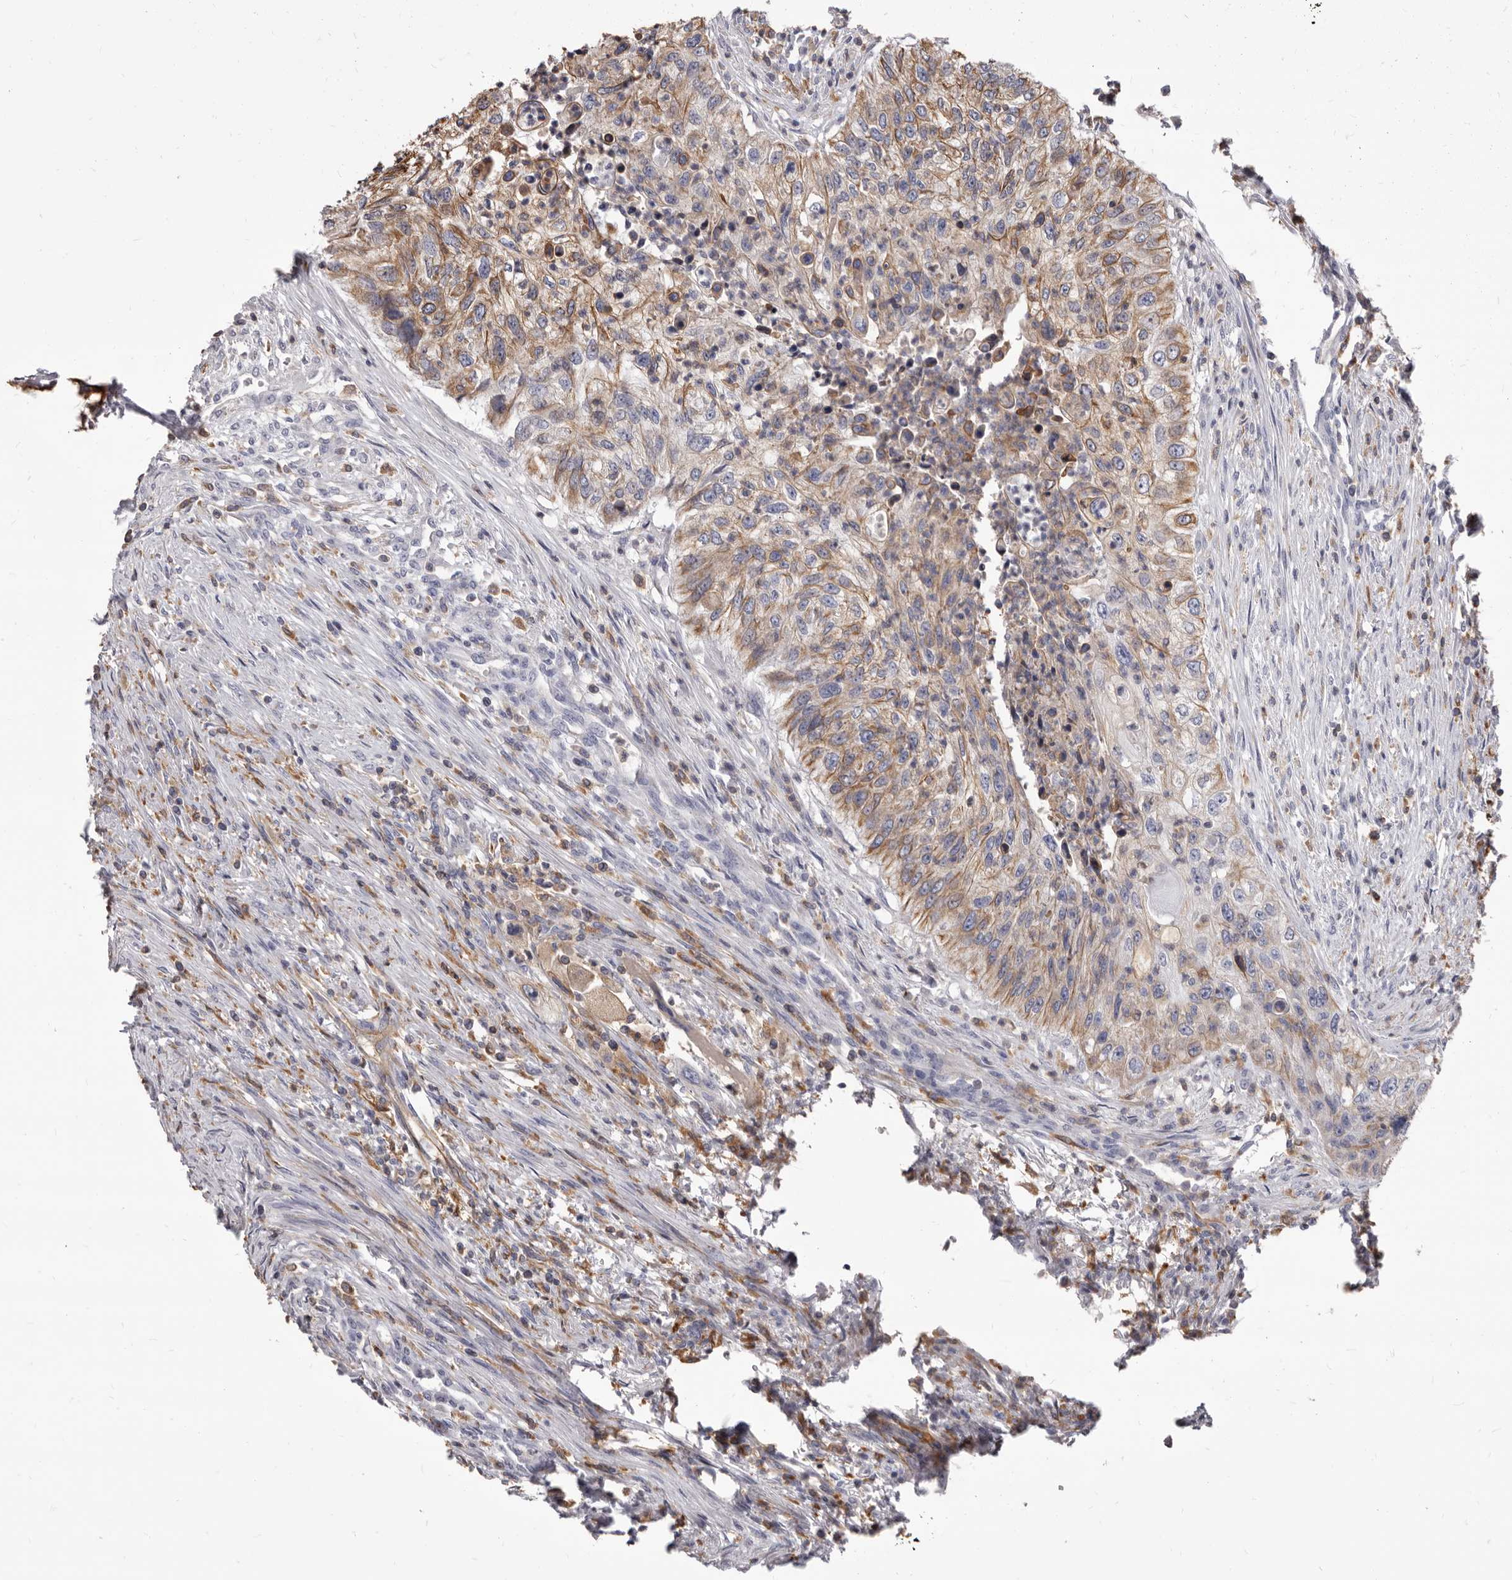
{"staining": {"intensity": "moderate", "quantity": ">75%", "location": "cytoplasmic/membranous"}, "tissue": "urothelial cancer", "cell_type": "Tumor cells", "image_type": "cancer", "snomed": [{"axis": "morphology", "description": "Urothelial carcinoma, High grade"}, {"axis": "topography", "description": "Urinary bladder"}], "caption": "A photomicrograph of human high-grade urothelial carcinoma stained for a protein demonstrates moderate cytoplasmic/membranous brown staining in tumor cells.", "gene": "NIBAN1", "patient": {"sex": "female", "age": 60}}